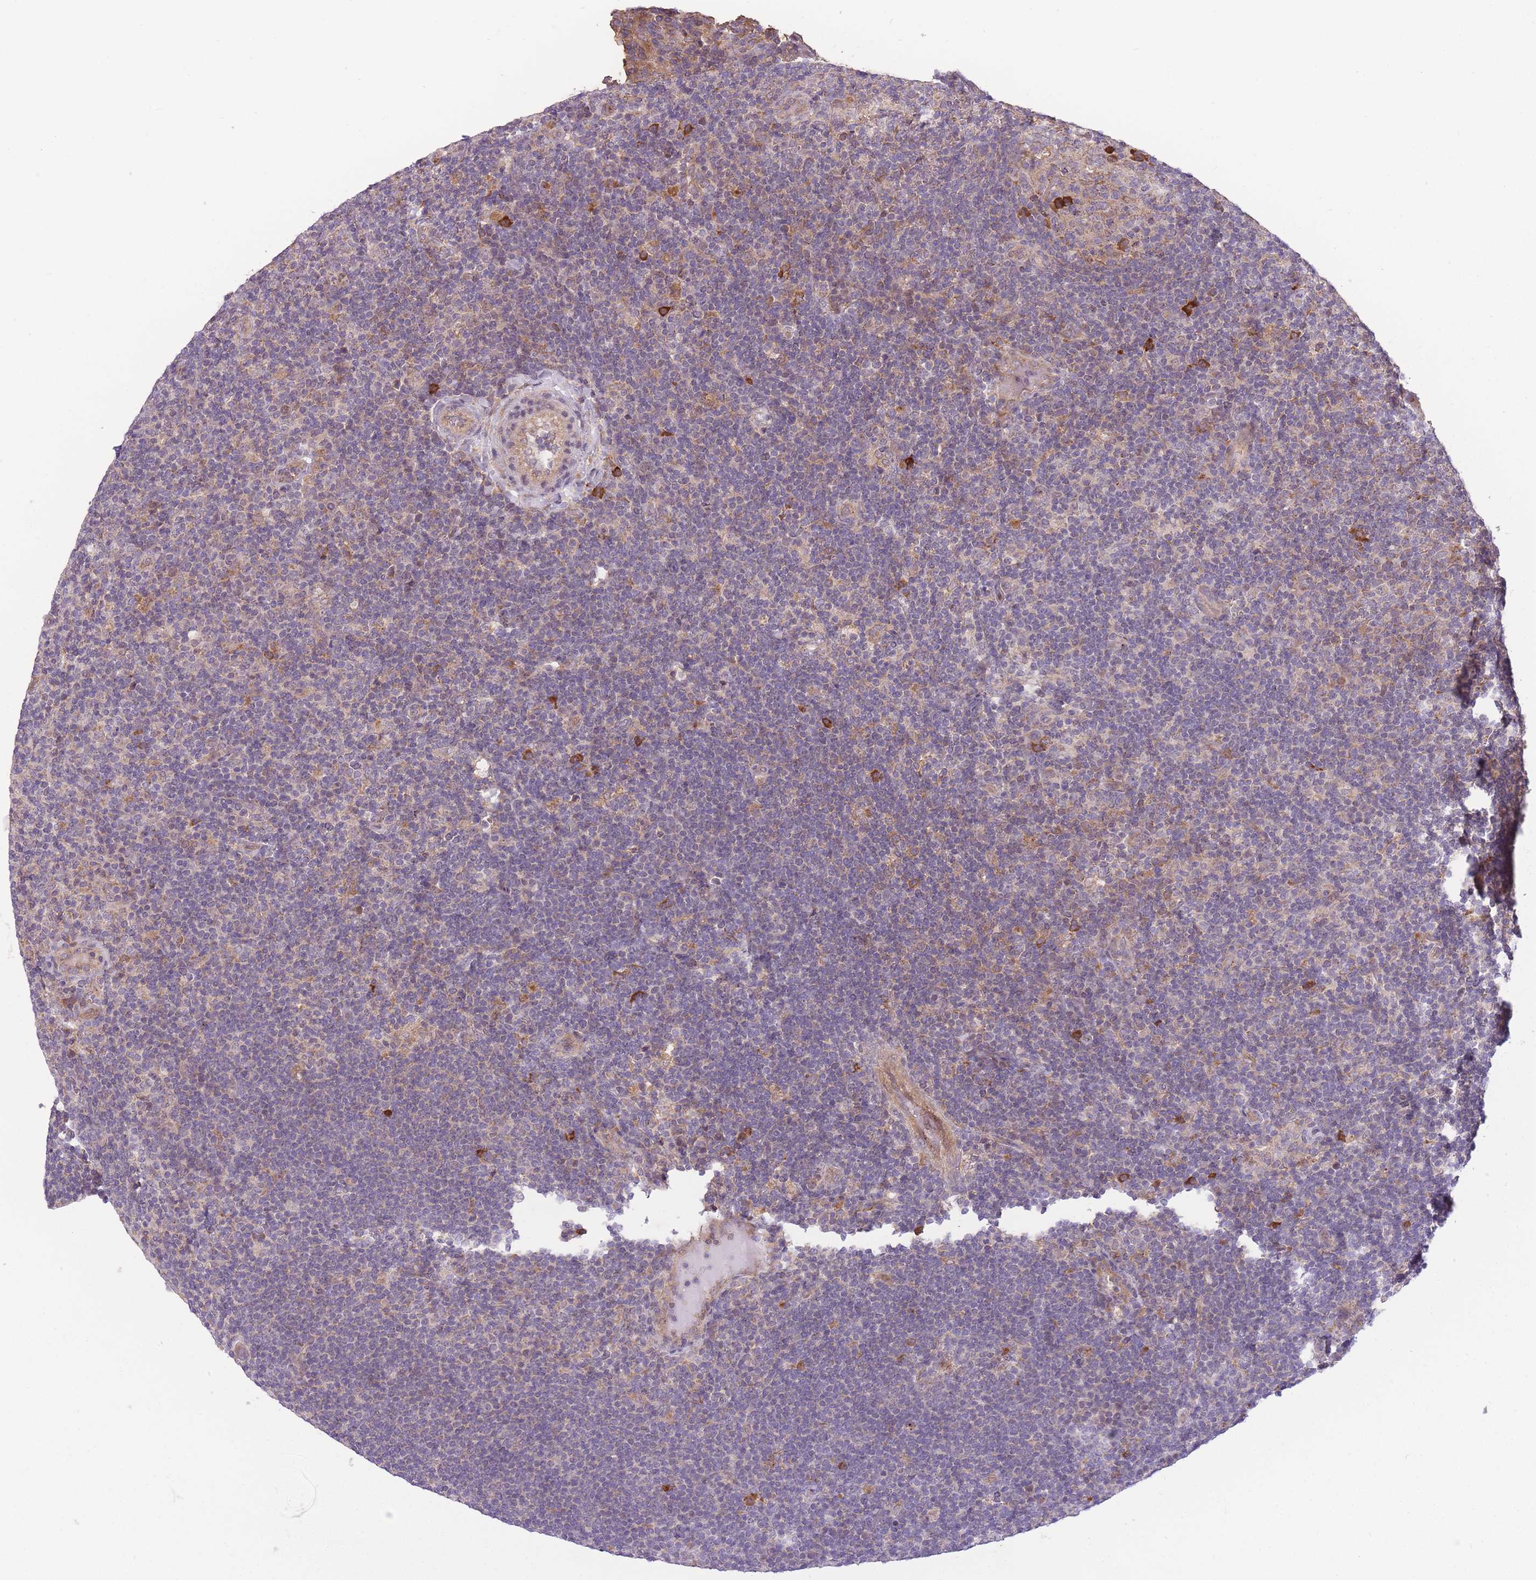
{"staining": {"intensity": "negative", "quantity": "none", "location": "none"}, "tissue": "lymphoma", "cell_type": "Tumor cells", "image_type": "cancer", "snomed": [{"axis": "morphology", "description": "Hodgkin's disease, NOS"}, {"axis": "topography", "description": "Lymph node"}], "caption": "The immunohistochemistry (IHC) histopathology image has no significant staining in tumor cells of Hodgkin's disease tissue.", "gene": "POLR3F", "patient": {"sex": "female", "age": 57}}